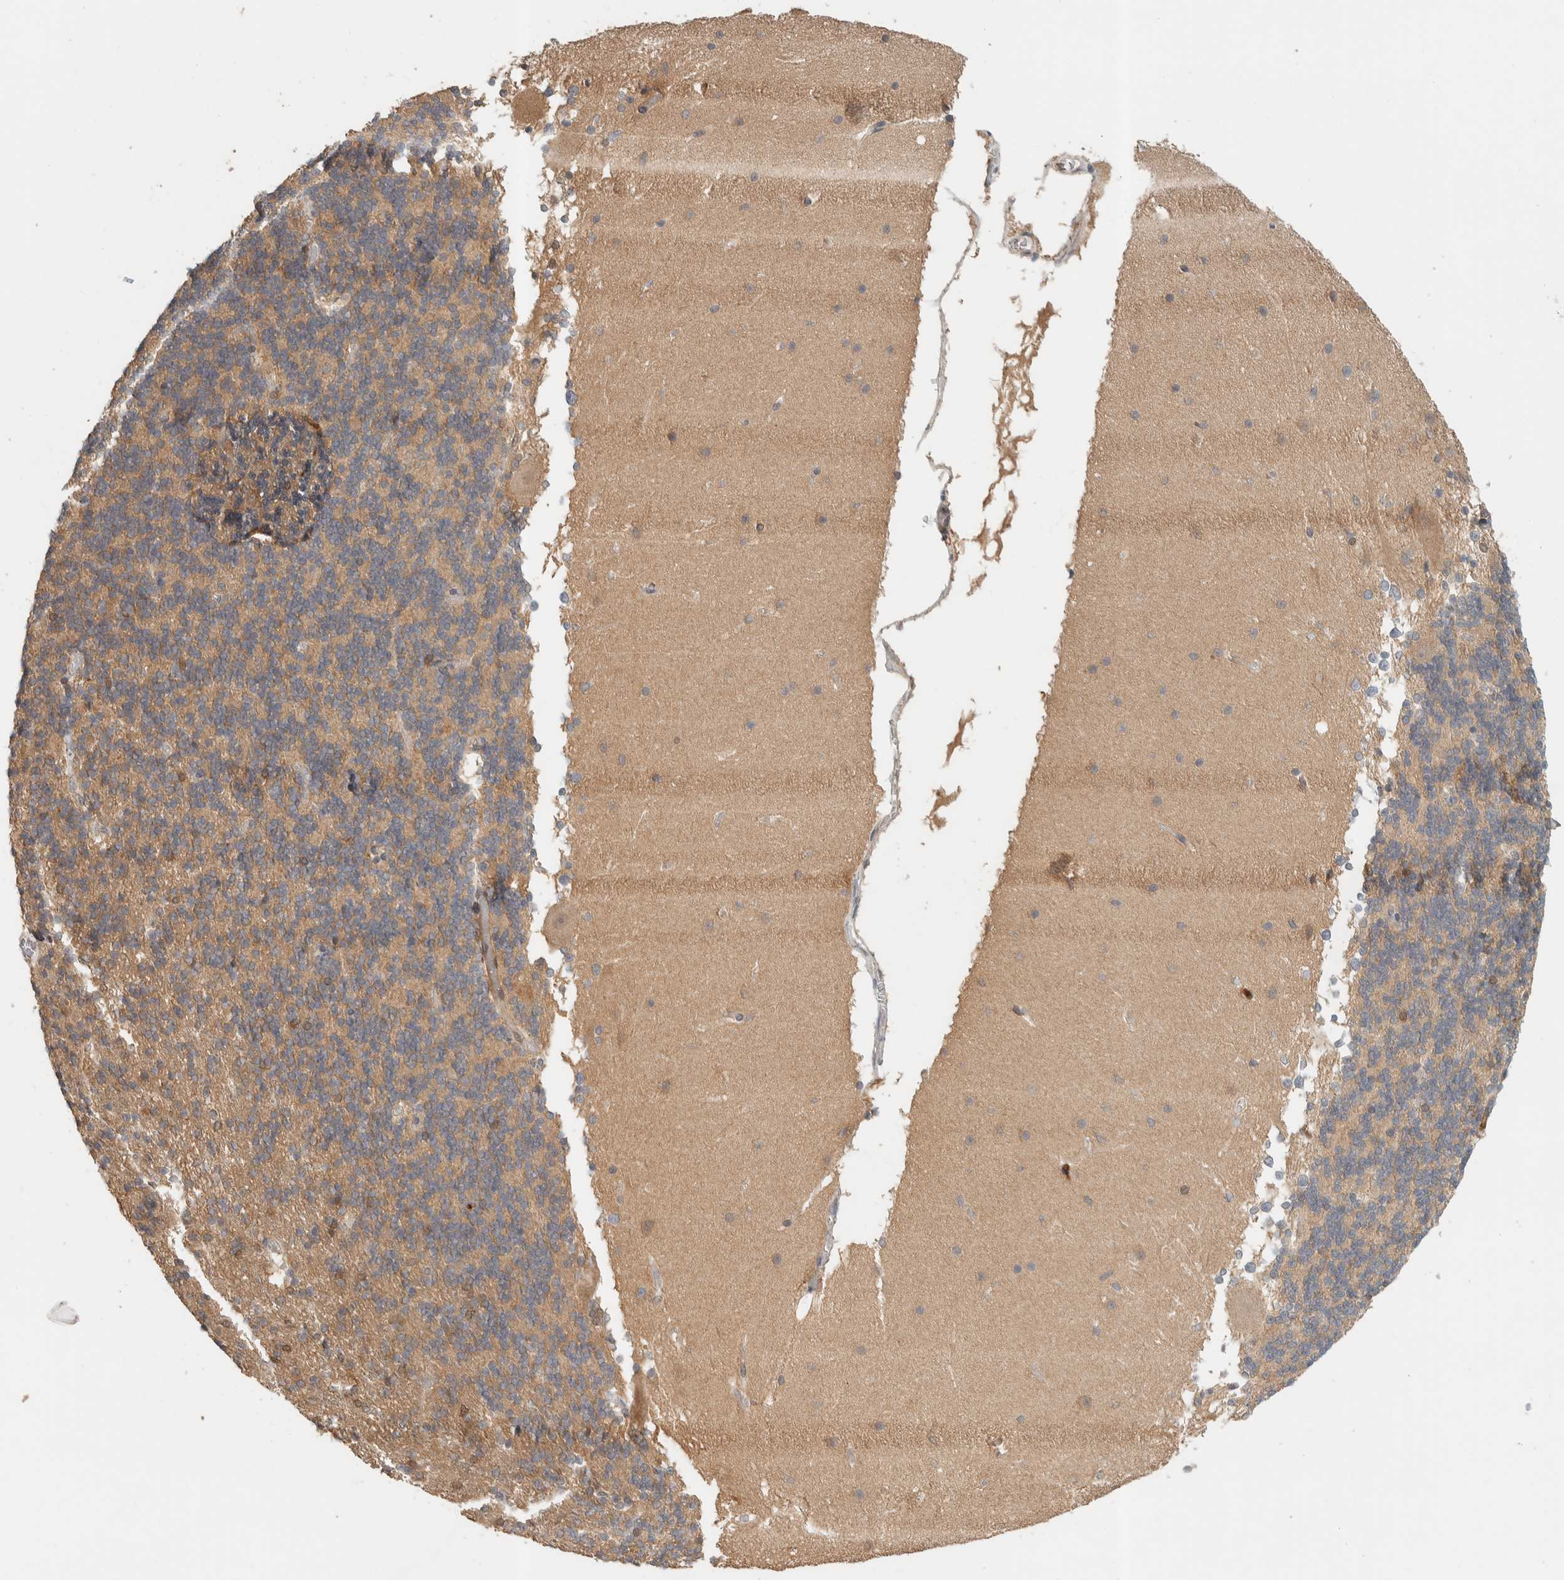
{"staining": {"intensity": "moderate", "quantity": ">75%", "location": "cytoplasmic/membranous"}, "tissue": "cerebellum", "cell_type": "Cells in granular layer", "image_type": "normal", "snomed": [{"axis": "morphology", "description": "Normal tissue, NOS"}, {"axis": "topography", "description": "Cerebellum"}], "caption": "Immunohistochemical staining of unremarkable human cerebellum shows moderate cytoplasmic/membranous protein expression in about >75% of cells in granular layer. (brown staining indicates protein expression, while blue staining denotes nuclei).", "gene": "ADSS2", "patient": {"sex": "female", "age": 19}}